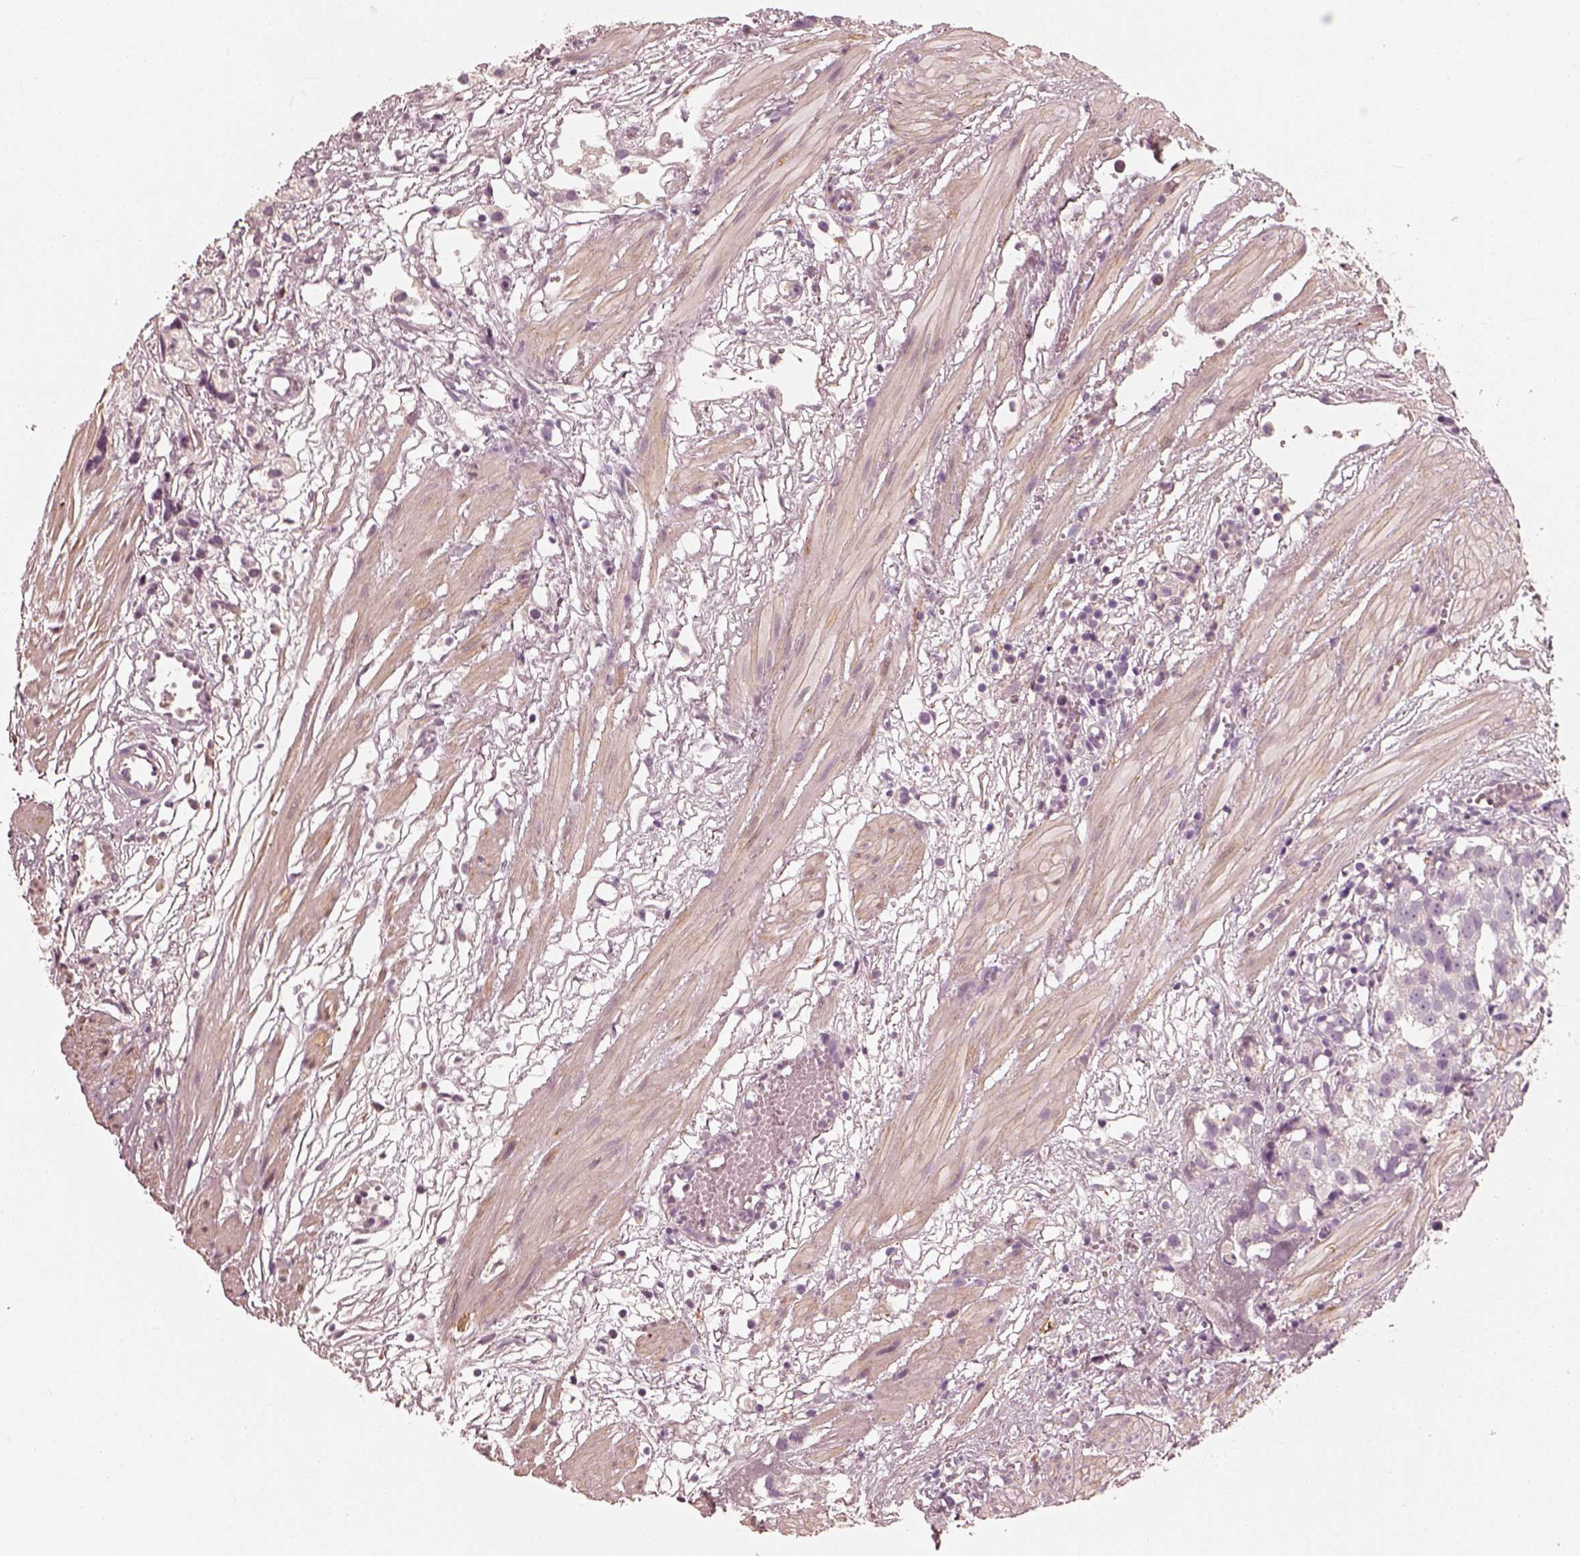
{"staining": {"intensity": "negative", "quantity": "none", "location": "none"}, "tissue": "prostate cancer", "cell_type": "Tumor cells", "image_type": "cancer", "snomed": [{"axis": "morphology", "description": "Adenocarcinoma, High grade"}, {"axis": "topography", "description": "Prostate"}], "caption": "This is a photomicrograph of immunohistochemistry (IHC) staining of high-grade adenocarcinoma (prostate), which shows no expression in tumor cells.", "gene": "RS1", "patient": {"sex": "male", "age": 68}}